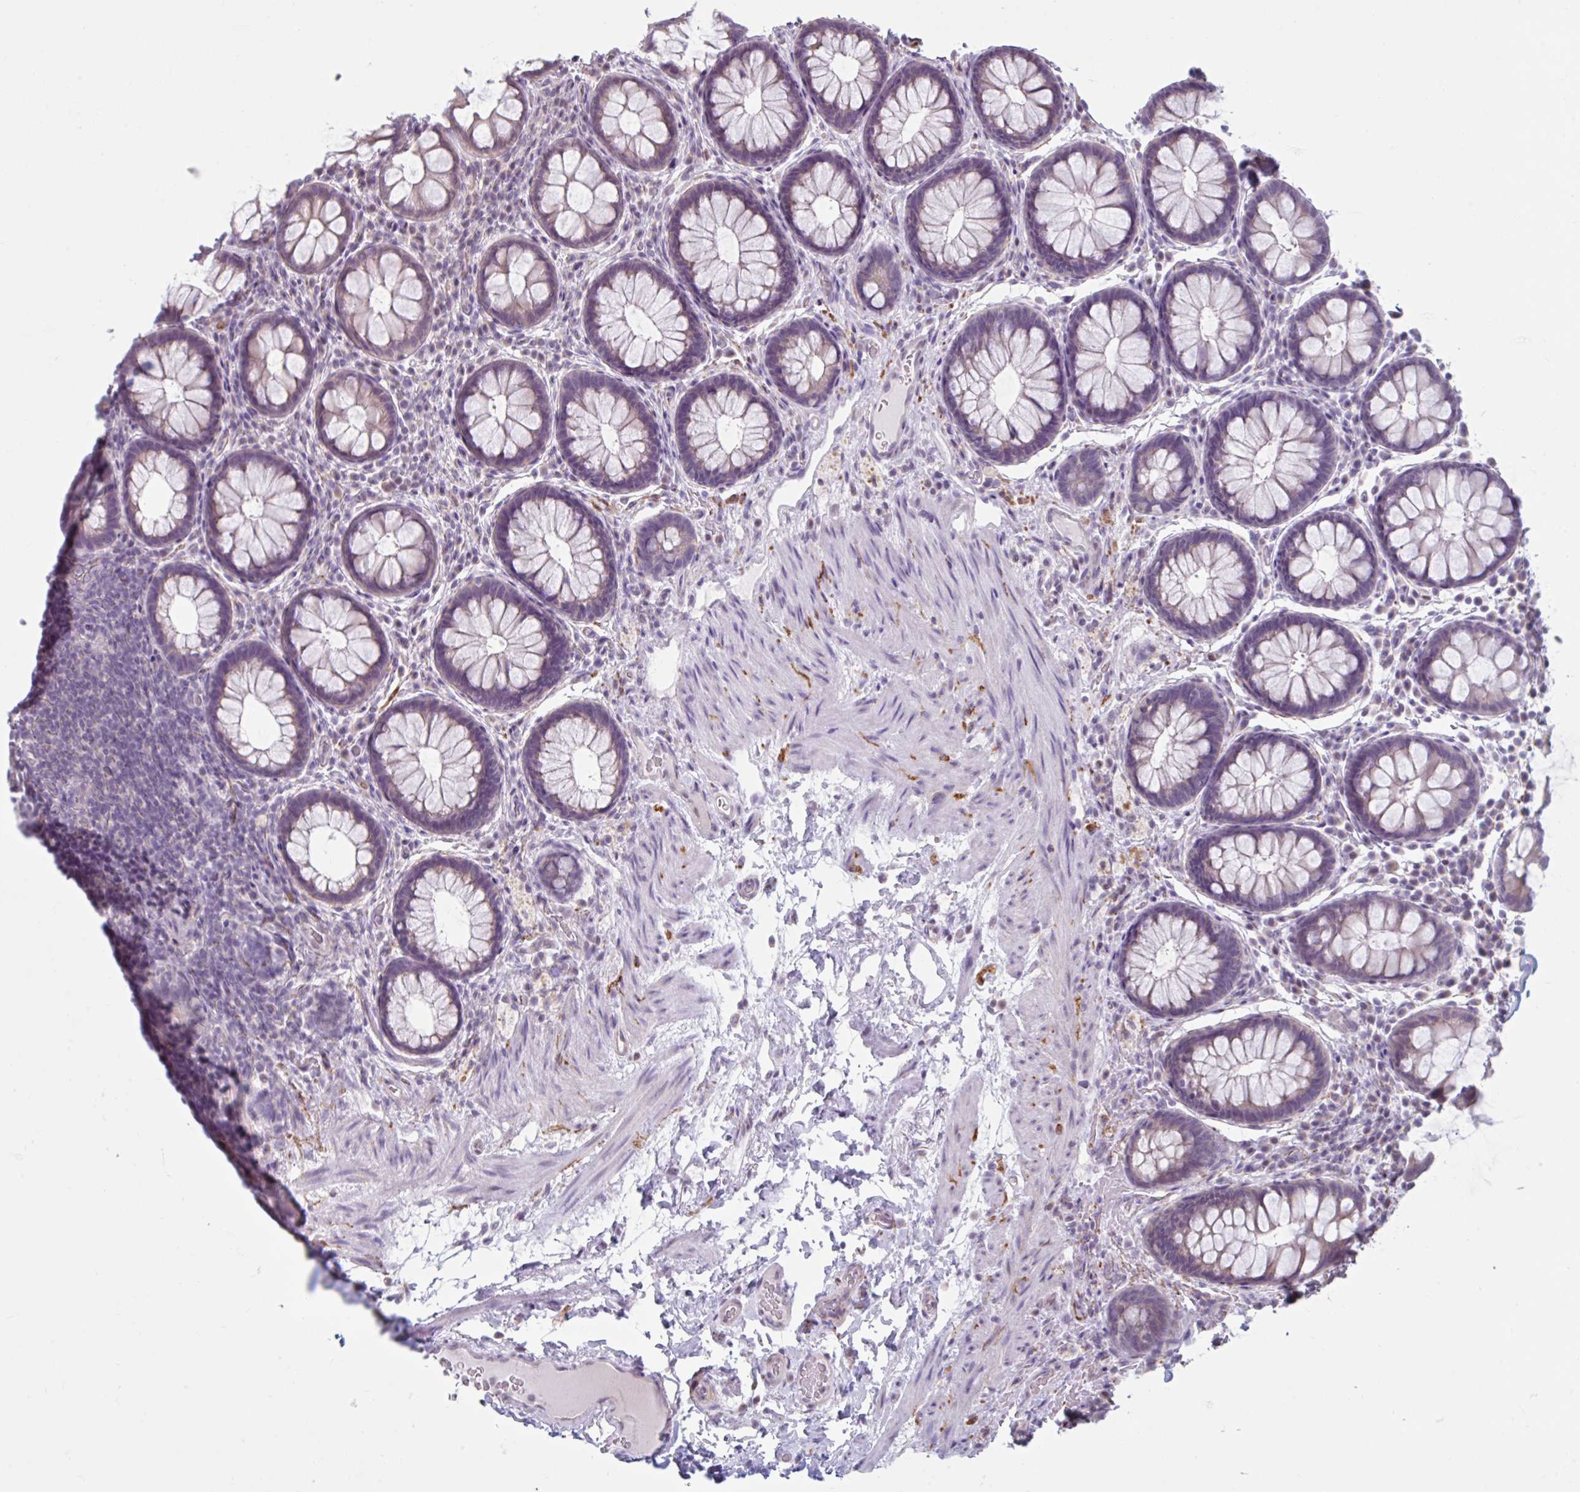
{"staining": {"intensity": "negative", "quantity": "none", "location": "none"}, "tissue": "rectum", "cell_type": "Glandular cells", "image_type": "normal", "snomed": [{"axis": "morphology", "description": "Normal tissue, NOS"}, {"axis": "topography", "description": "Rectum"}], "caption": "IHC image of unremarkable rectum: human rectum stained with DAB displays no significant protein expression in glandular cells.", "gene": "CDH19", "patient": {"sex": "female", "age": 69}}